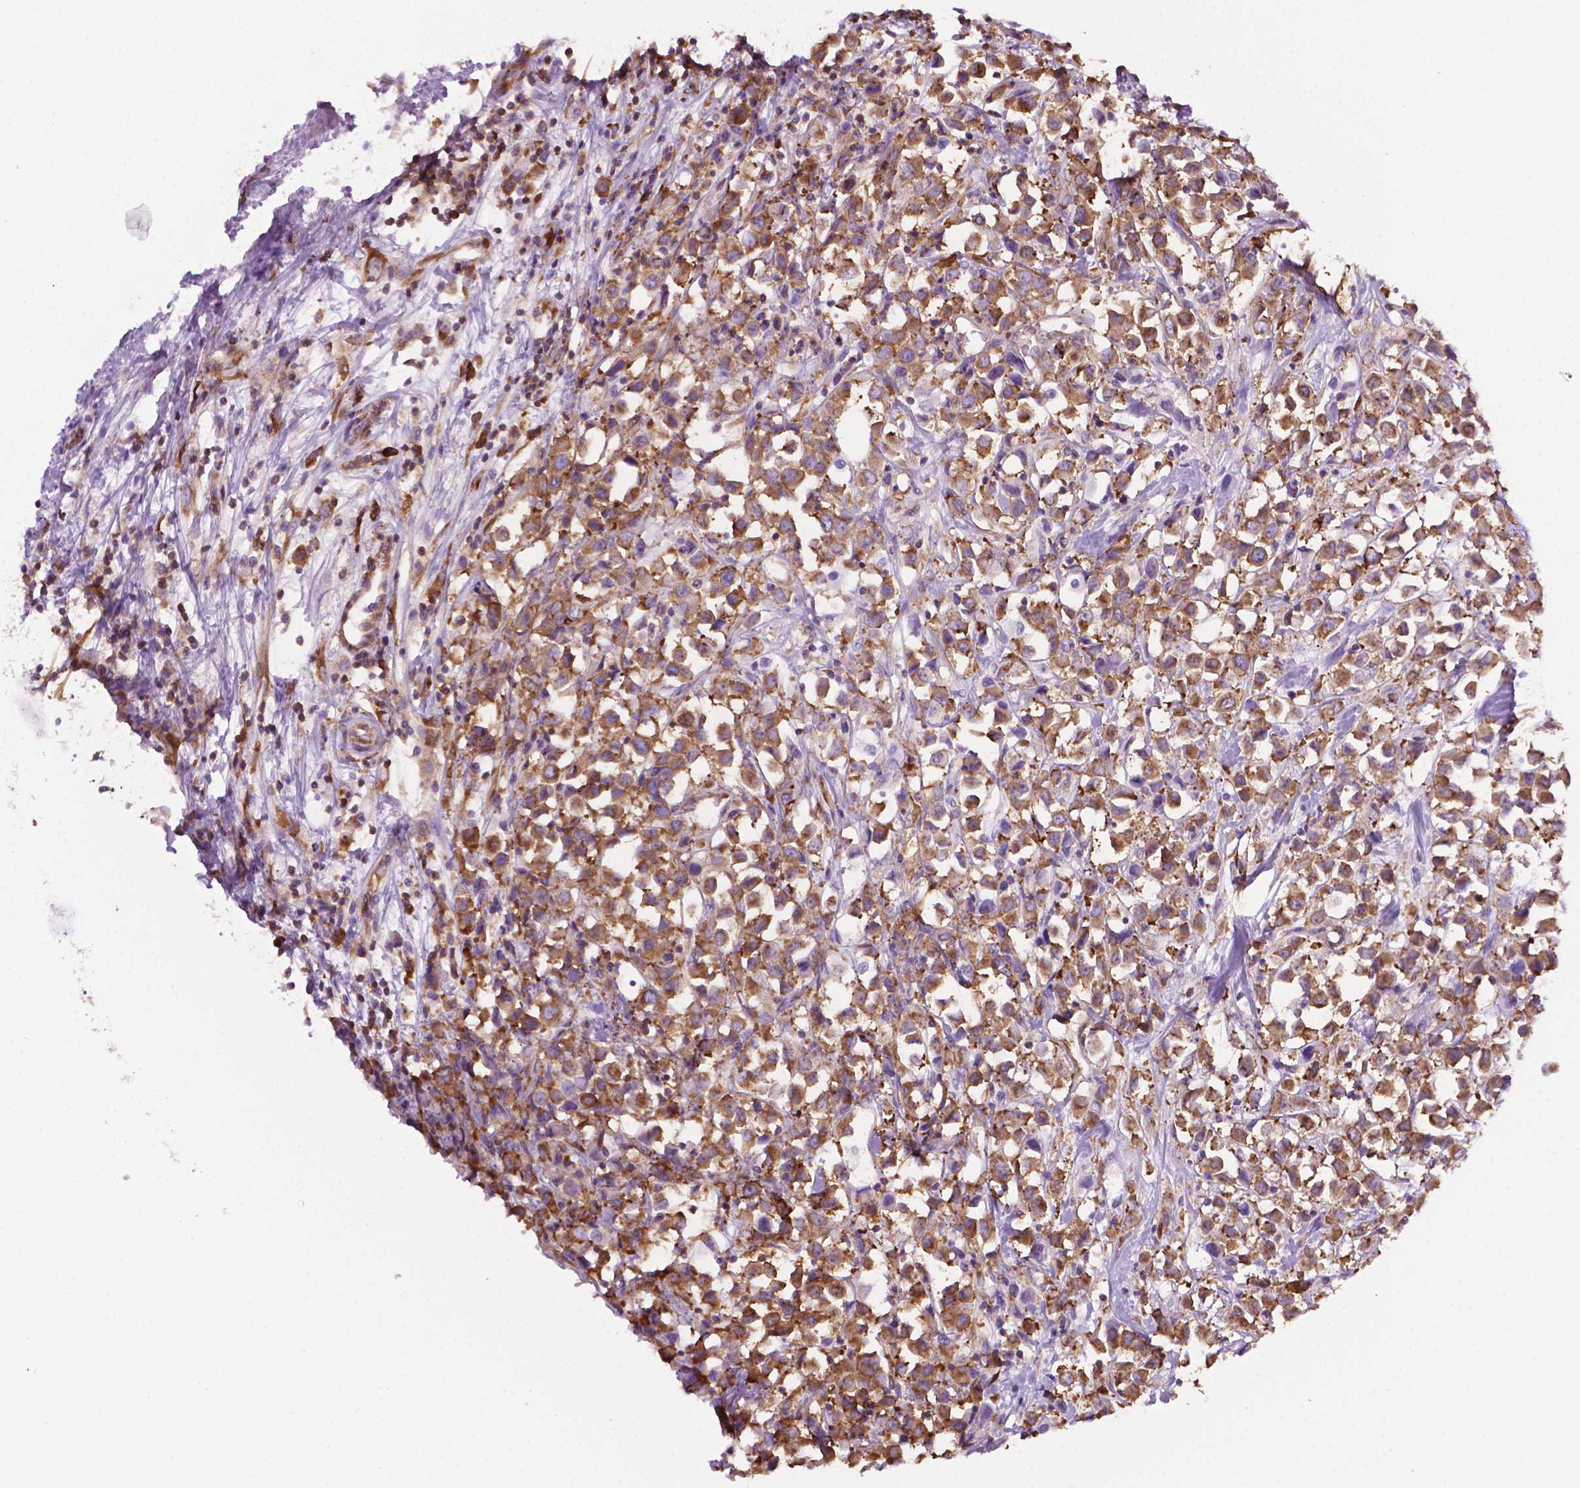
{"staining": {"intensity": "moderate", "quantity": ">75%", "location": "cytoplasmic/membranous"}, "tissue": "breast cancer", "cell_type": "Tumor cells", "image_type": "cancer", "snomed": [{"axis": "morphology", "description": "Duct carcinoma"}, {"axis": "topography", "description": "Breast"}], "caption": "Brown immunohistochemical staining in breast cancer exhibits moderate cytoplasmic/membranous staining in about >75% of tumor cells.", "gene": "RPL29", "patient": {"sex": "female", "age": 61}}